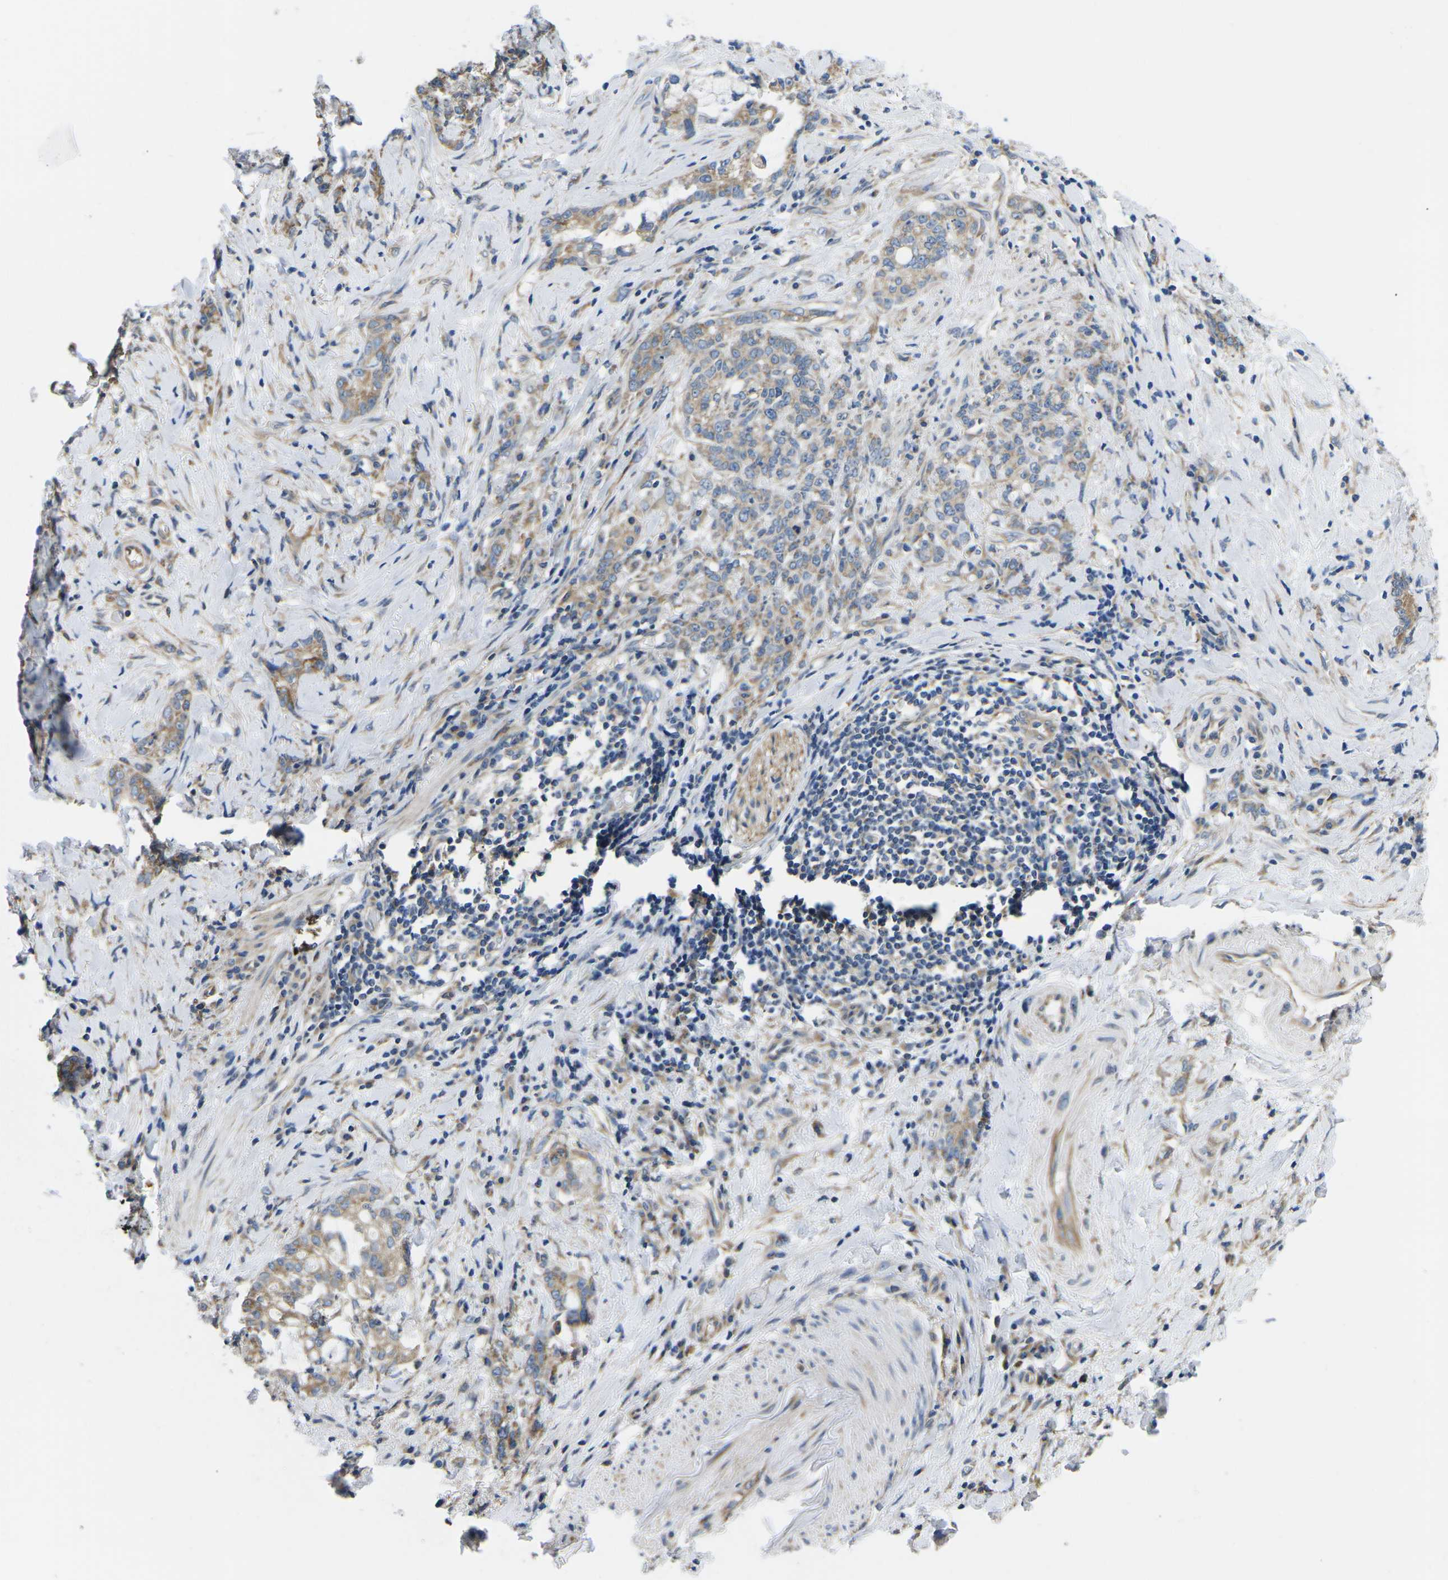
{"staining": {"intensity": "weak", "quantity": ">75%", "location": "cytoplasmic/membranous"}, "tissue": "stomach cancer", "cell_type": "Tumor cells", "image_type": "cancer", "snomed": [{"axis": "morphology", "description": "Adenocarcinoma, NOS"}, {"axis": "topography", "description": "Stomach, lower"}], "caption": "Protein staining displays weak cytoplasmic/membranous expression in about >75% of tumor cells in stomach adenocarcinoma. (Stains: DAB in brown, nuclei in blue, Microscopy: brightfield microscopy at high magnification).", "gene": "TMEFF2", "patient": {"sex": "male", "age": 88}}